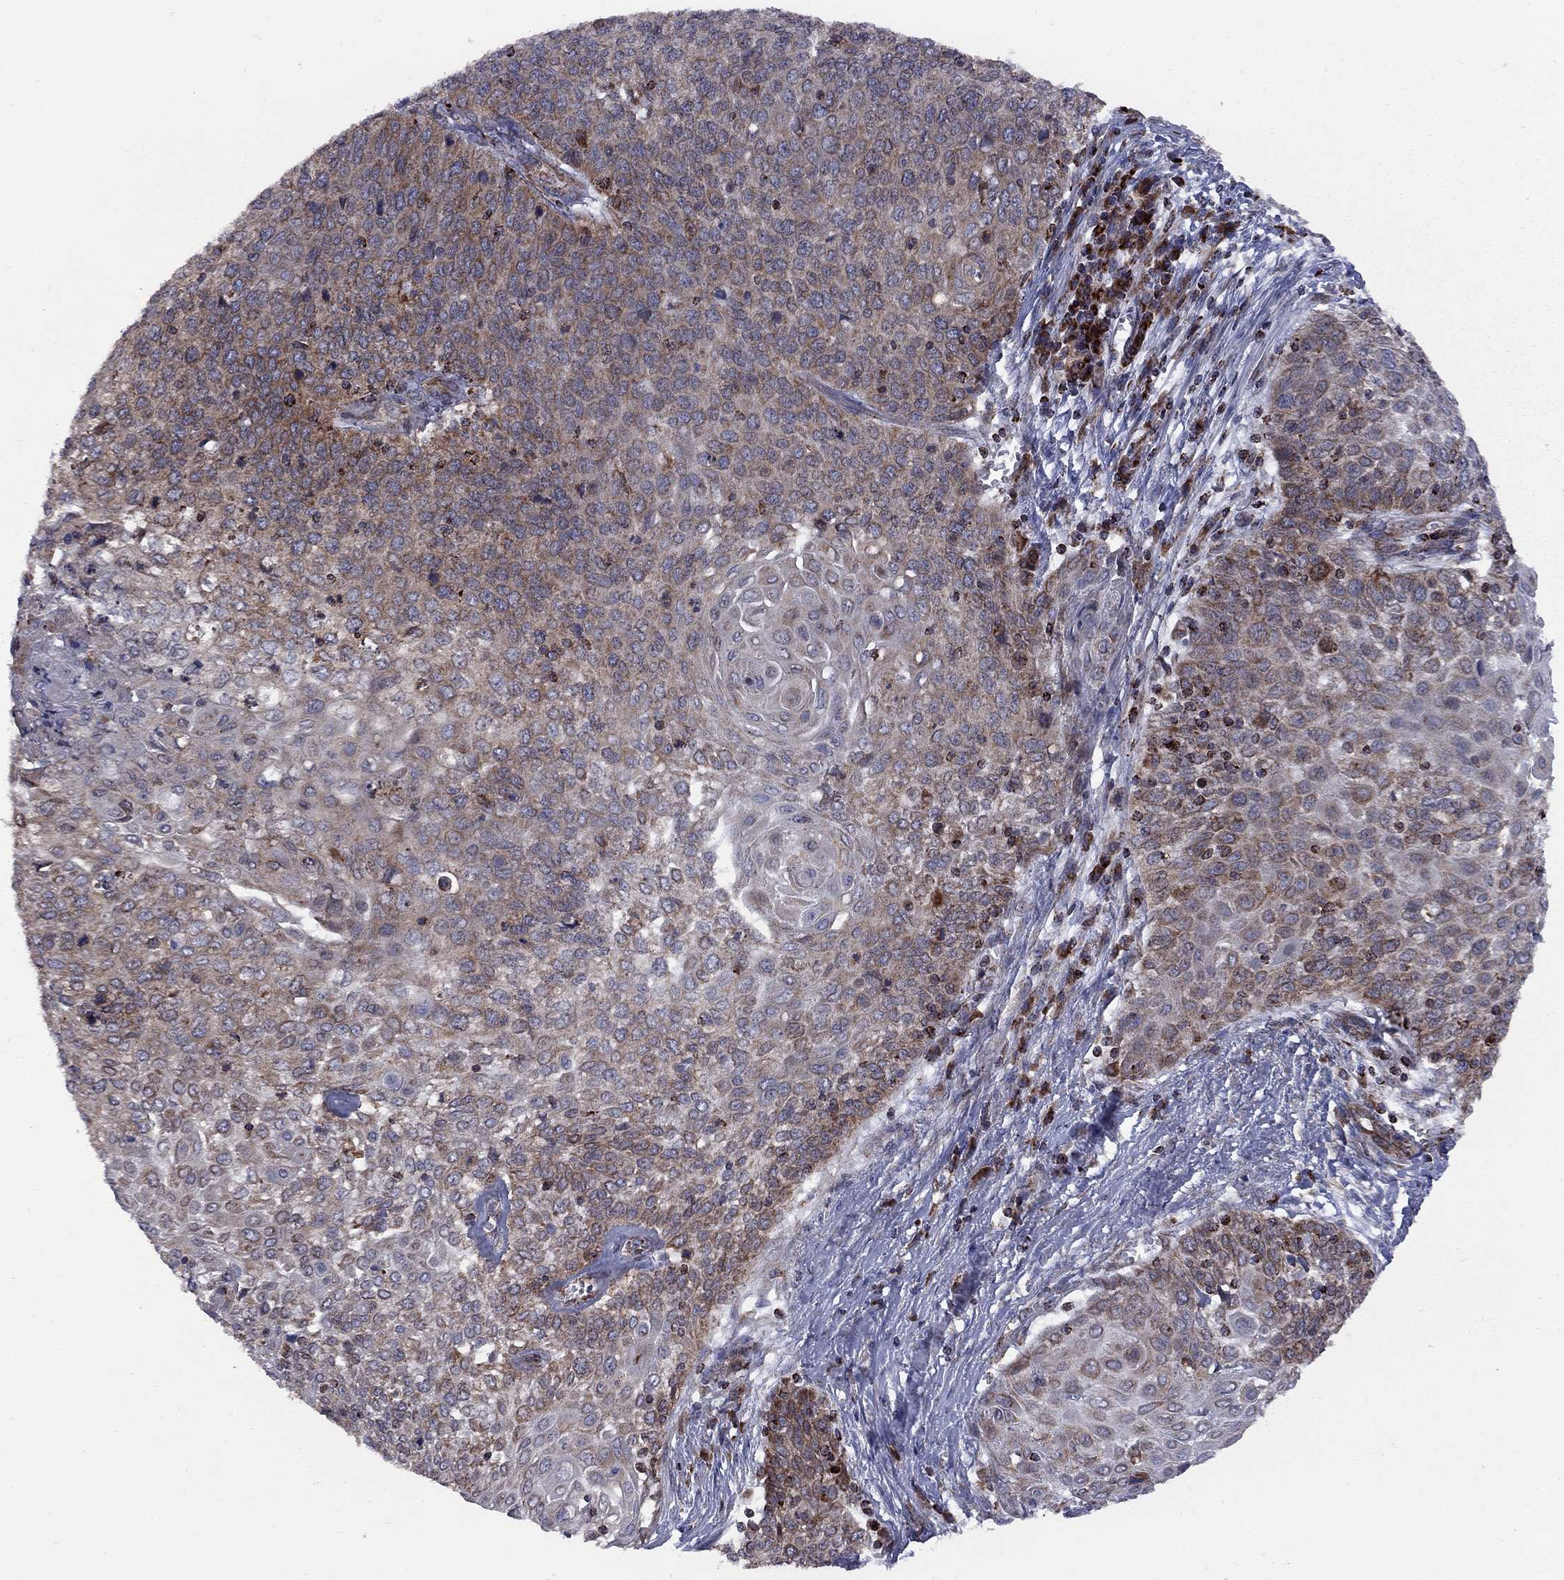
{"staining": {"intensity": "weak", "quantity": "25%-75%", "location": "cytoplasmic/membranous"}, "tissue": "cervical cancer", "cell_type": "Tumor cells", "image_type": "cancer", "snomed": [{"axis": "morphology", "description": "Squamous cell carcinoma, NOS"}, {"axis": "topography", "description": "Cervix"}], "caption": "Weak cytoplasmic/membranous expression for a protein is appreciated in about 25%-75% of tumor cells of cervical cancer (squamous cell carcinoma) using IHC.", "gene": "CLPTM1", "patient": {"sex": "female", "age": 39}}